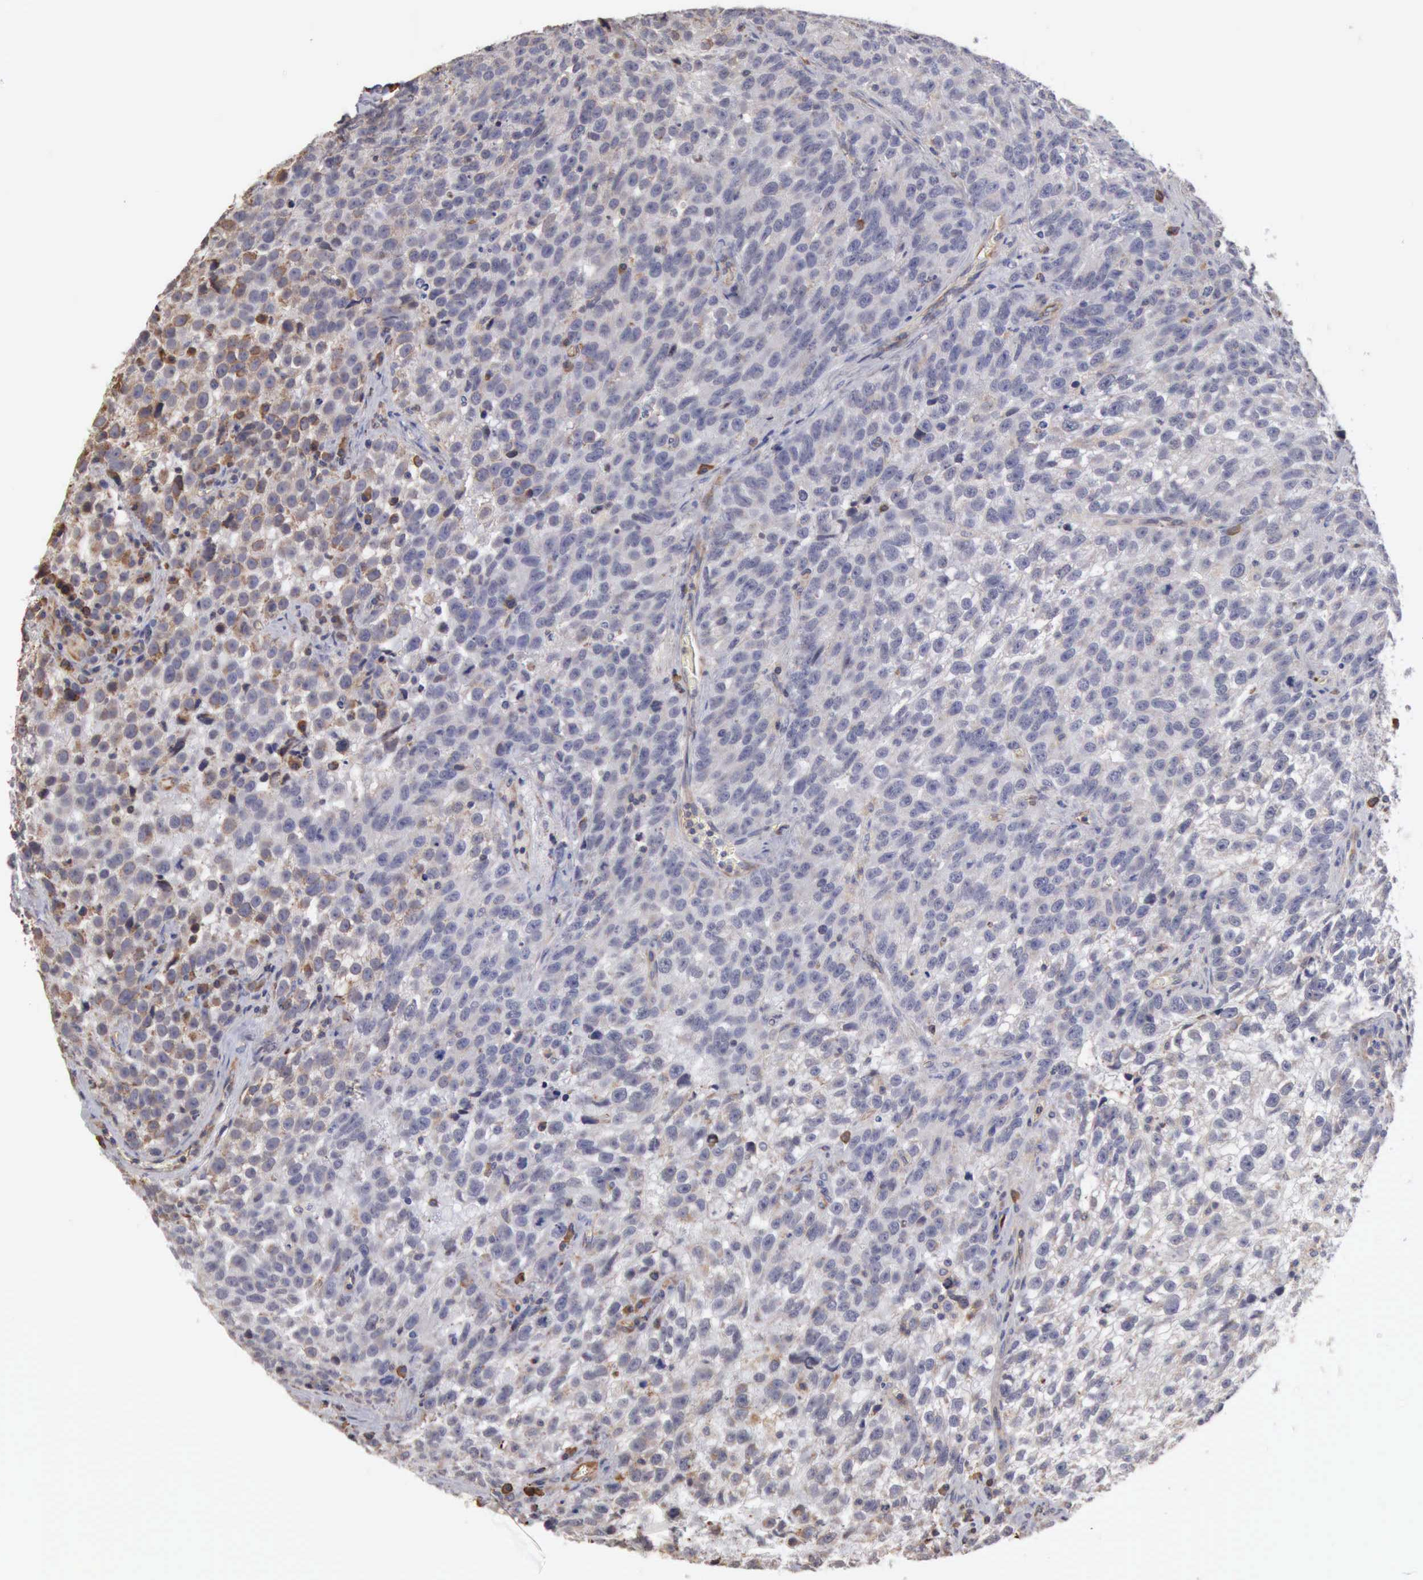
{"staining": {"intensity": "weak", "quantity": "<25%", "location": "cytoplasmic/membranous"}, "tissue": "testis cancer", "cell_type": "Tumor cells", "image_type": "cancer", "snomed": [{"axis": "morphology", "description": "Seminoma, NOS"}, {"axis": "topography", "description": "Testis"}], "caption": "Protein analysis of testis cancer (seminoma) shows no significant staining in tumor cells. (Brightfield microscopy of DAB (3,3'-diaminobenzidine) immunohistochemistry at high magnification).", "gene": "GPR101", "patient": {"sex": "male", "age": 38}}